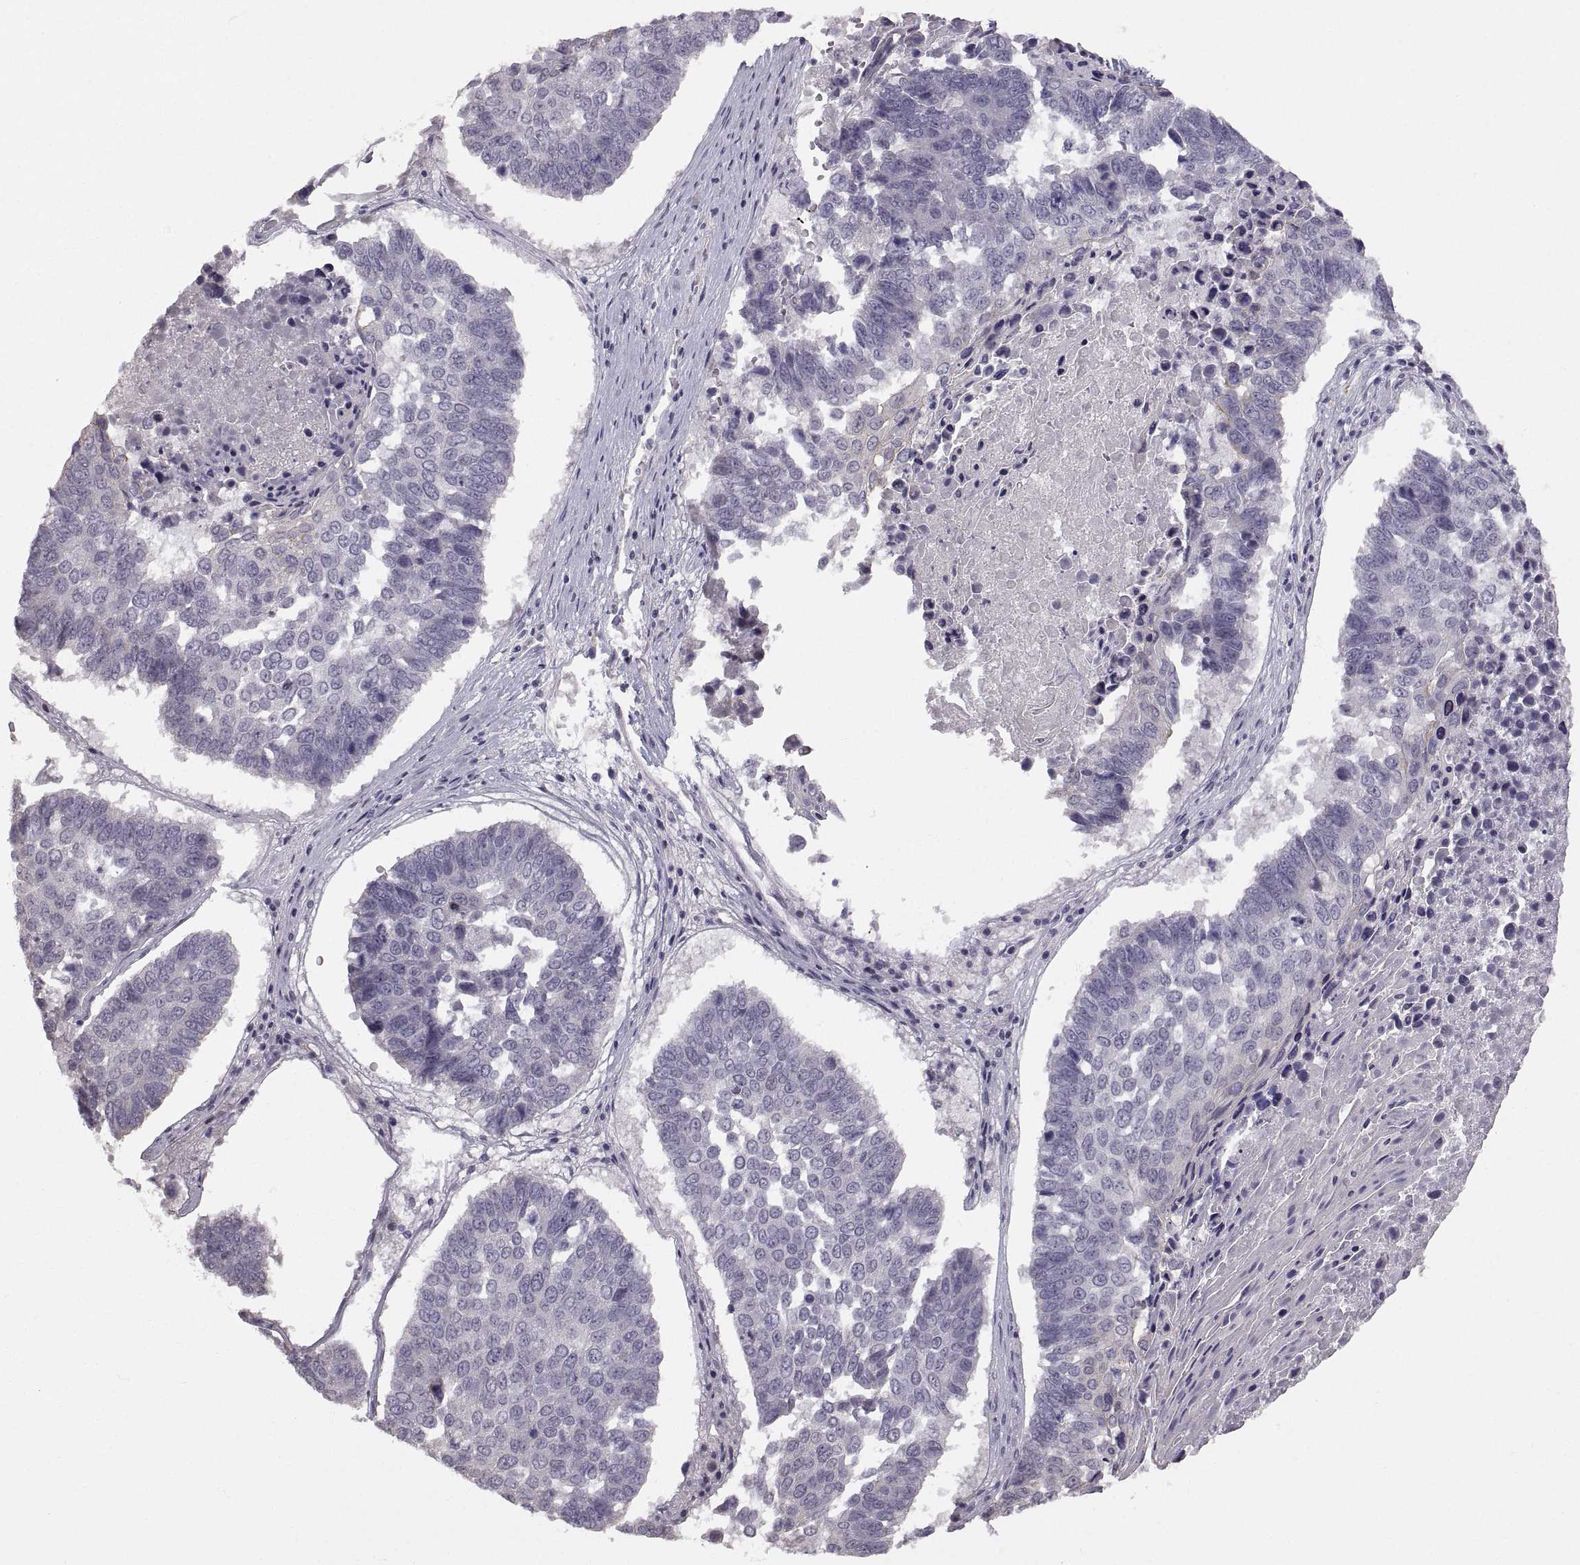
{"staining": {"intensity": "negative", "quantity": "none", "location": "none"}, "tissue": "lung cancer", "cell_type": "Tumor cells", "image_type": "cancer", "snomed": [{"axis": "morphology", "description": "Squamous cell carcinoma, NOS"}, {"axis": "topography", "description": "Lung"}], "caption": "A photomicrograph of human lung cancer is negative for staining in tumor cells. The staining is performed using DAB brown chromogen with nuclei counter-stained in using hematoxylin.", "gene": "ZNF185", "patient": {"sex": "male", "age": 73}}